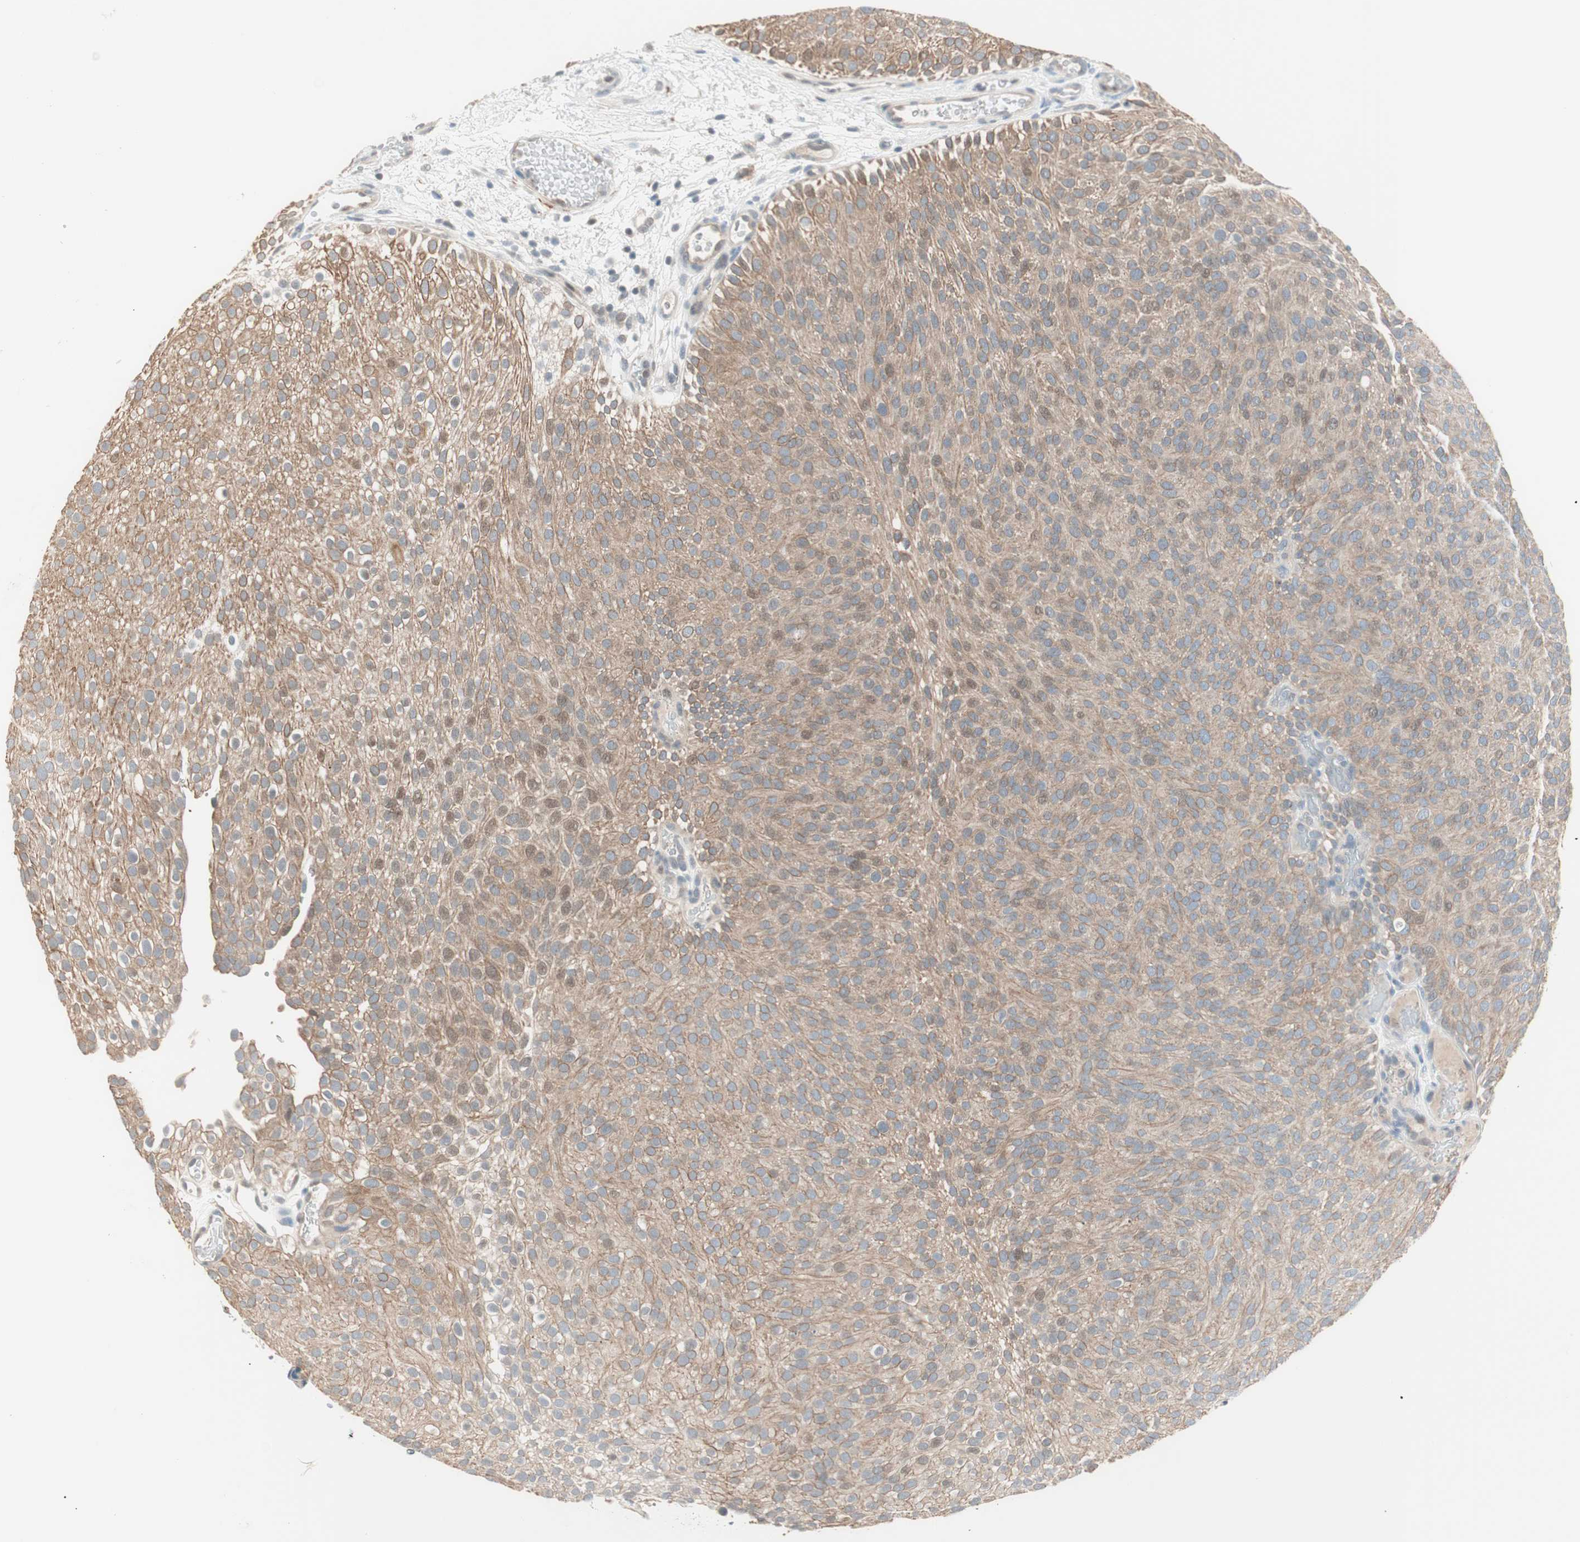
{"staining": {"intensity": "weak", "quantity": ">75%", "location": "cytoplasmic/membranous,nuclear"}, "tissue": "urothelial cancer", "cell_type": "Tumor cells", "image_type": "cancer", "snomed": [{"axis": "morphology", "description": "Urothelial carcinoma, Low grade"}, {"axis": "topography", "description": "Urinary bladder"}], "caption": "Immunohistochemistry staining of urothelial cancer, which exhibits low levels of weak cytoplasmic/membranous and nuclear staining in approximately >75% of tumor cells indicating weak cytoplasmic/membranous and nuclear protein positivity. The staining was performed using DAB (3,3'-diaminobenzidine) (brown) for protein detection and nuclei were counterstained in hematoxylin (blue).", "gene": "GNAO1", "patient": {"sex": "male", "age": 78}}